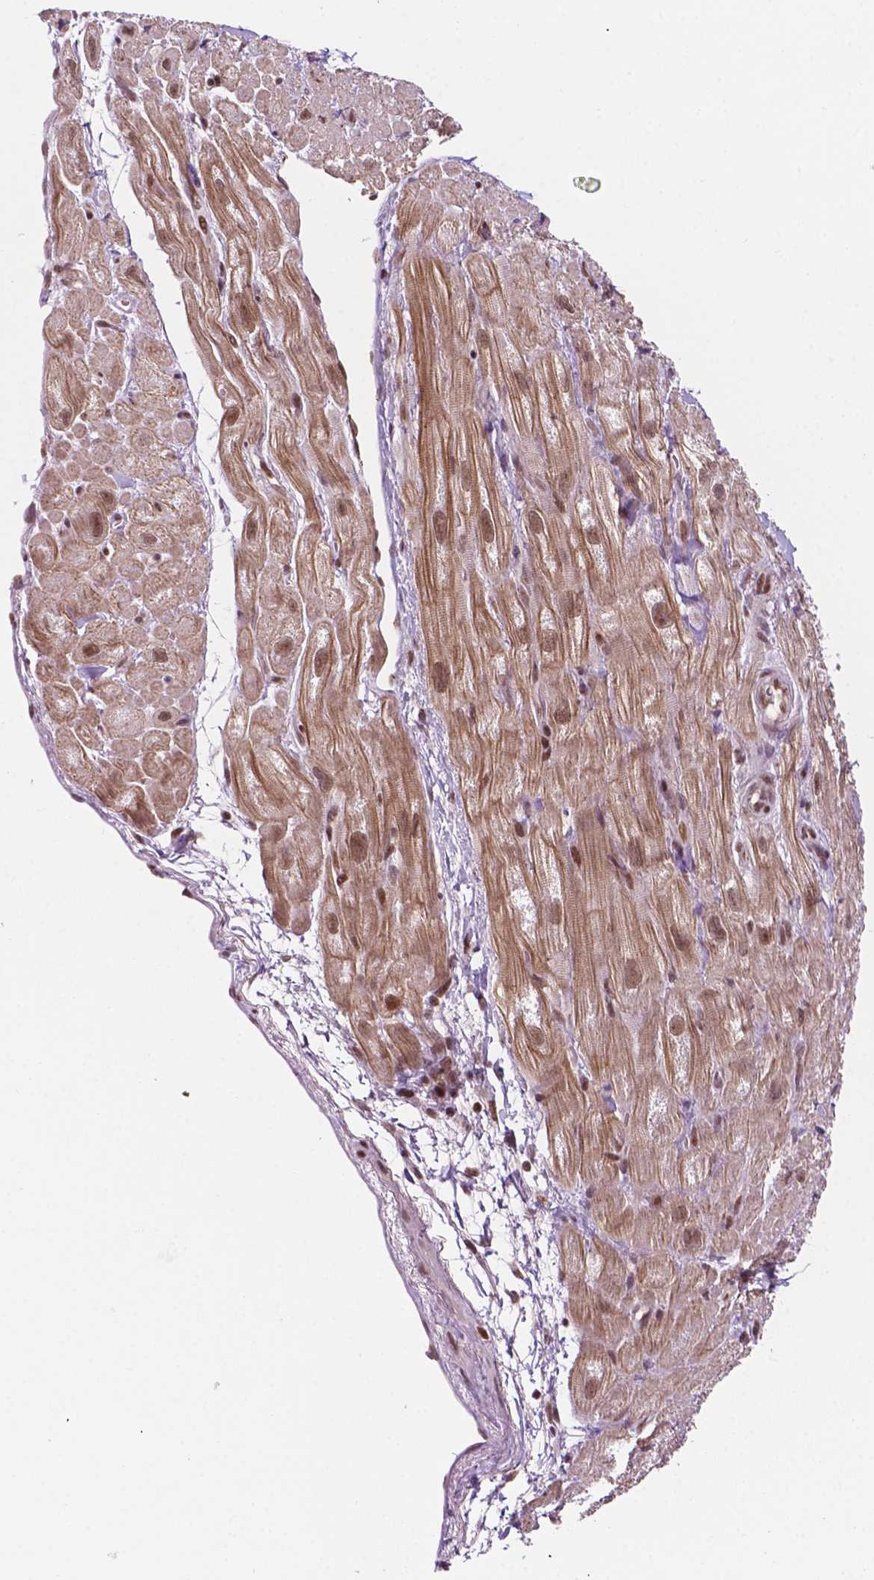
{"staining": {"intensity": "moderate", "quantity": "25%-75%", "location": "cytoplasmic/membranous,nuclear"}, "tissue": "heart muscle", "cell_type": "Cardiomyocytes", "image_type": "normal", "snomed": [{"axis": "morphology", "description": "Normal tissue, NOS"}, {"axis": "topography", "description": "Heart"}], "caption": "The image displays immunohistochemical staining of unremarkable heart muscle. There is moderate cytoplasmic/membranous,nuclear expression is identified in about 25%-75% of cardiomyocytes. Immunohistochemistry (ihc) stains the protein in brown and the nuclei are stained blue.", "gene": "PER2", "patient": {"sex": "female", "age": 62}}